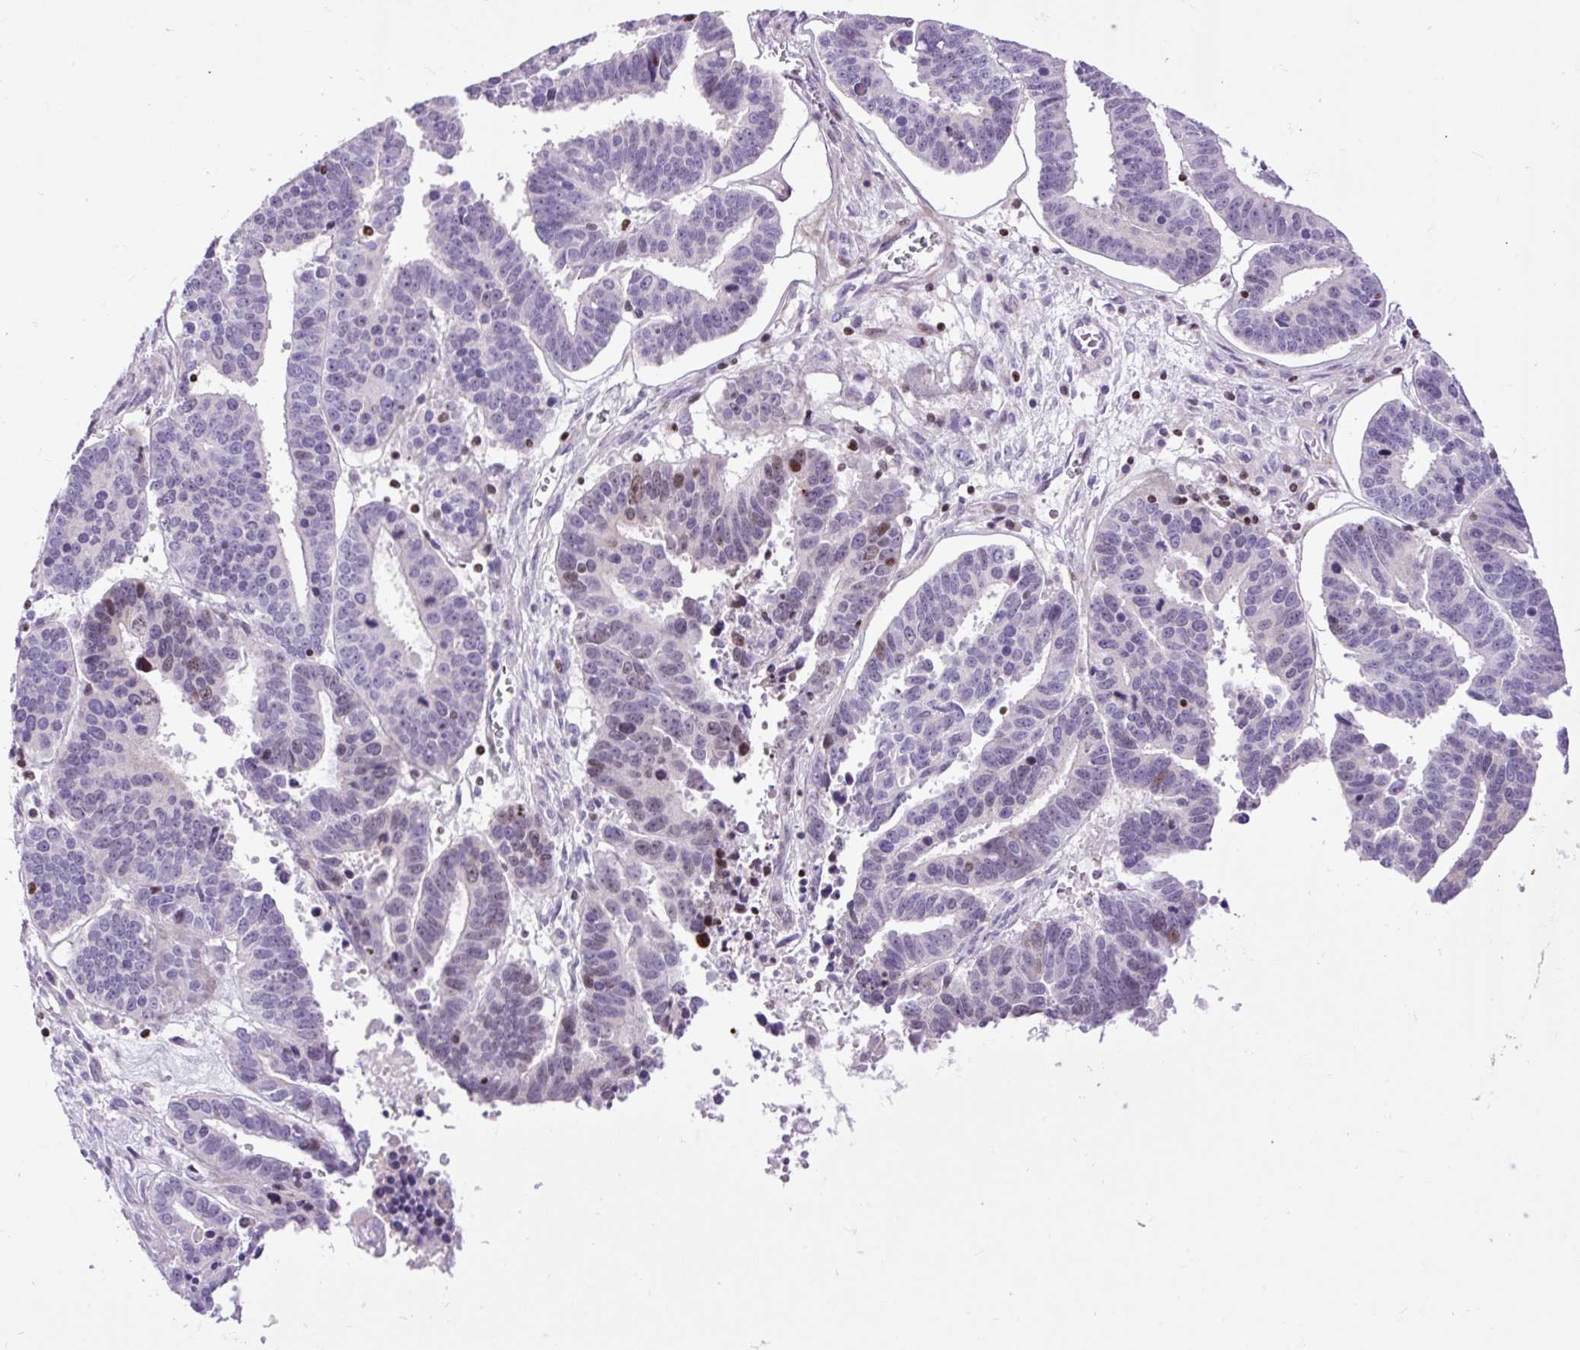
{"staining": {"intensity": "moderate", "quantity": "<25%", "location": "nuclear"}, "tissue": "ovarian cancer", "cell_type": "Tumor cells", "image_type": "cancer", "snomed": [{"axis": "morphology", "description": "Carcinoma, endometroid"}, {"axis": "morphology", "description": "Cystadenocarcinoma, serous, NOS"}, {"axis": "topography", "description": "Ovary"}], "caption": "An immunohistochemistry (IHC) micrograph of tumor tissue is shown. Protein staining in brown shows moderate nuclear positivity in ovarian endometroid carcinoma within tumor cells. (Brightfield microscopy of DAB IHC at high magnification).", "gene": "SPC24", "patient": {"sex": "female", "age": 45}}